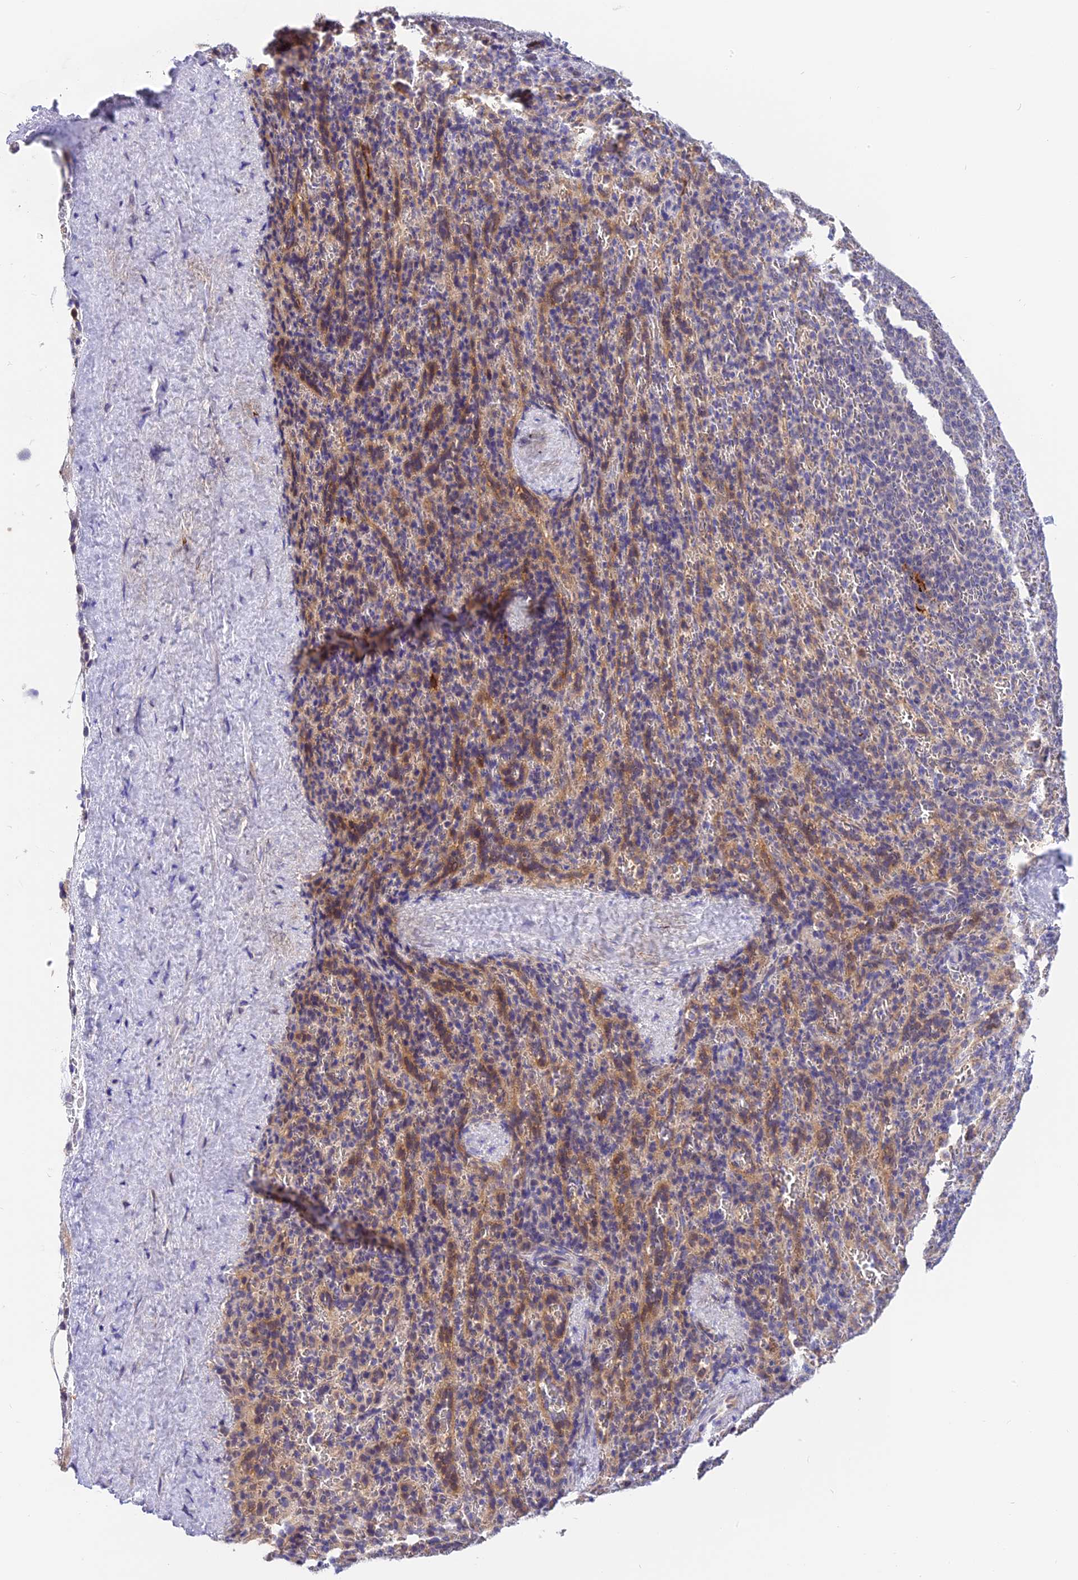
{"staining": {"intensity": "weak", "quantity": "<25%", "location": "cytoplasmic/membranous"}, "tissue": "spleen", "cell_type": "Cells in red pulp", "image_type": "normal", "snomed": [{"axis": "morphology", "description": "Normal tissue, NOS"}, {"axis": "topography", "description": "Spleen"}], "caption": "This image is of normal spleen stained with immunohistochemistry to label a protein in brown with the nuclei are counter-stained blue. There is no staining in cells in red pulp. (Stains: DAB immunohistochemistry with hematoxylin counter stain, Microscopy: brightfield microscopy at high magnification).", "gene": "BSCL2", "patient": {"sex": "female", "age": 21}}